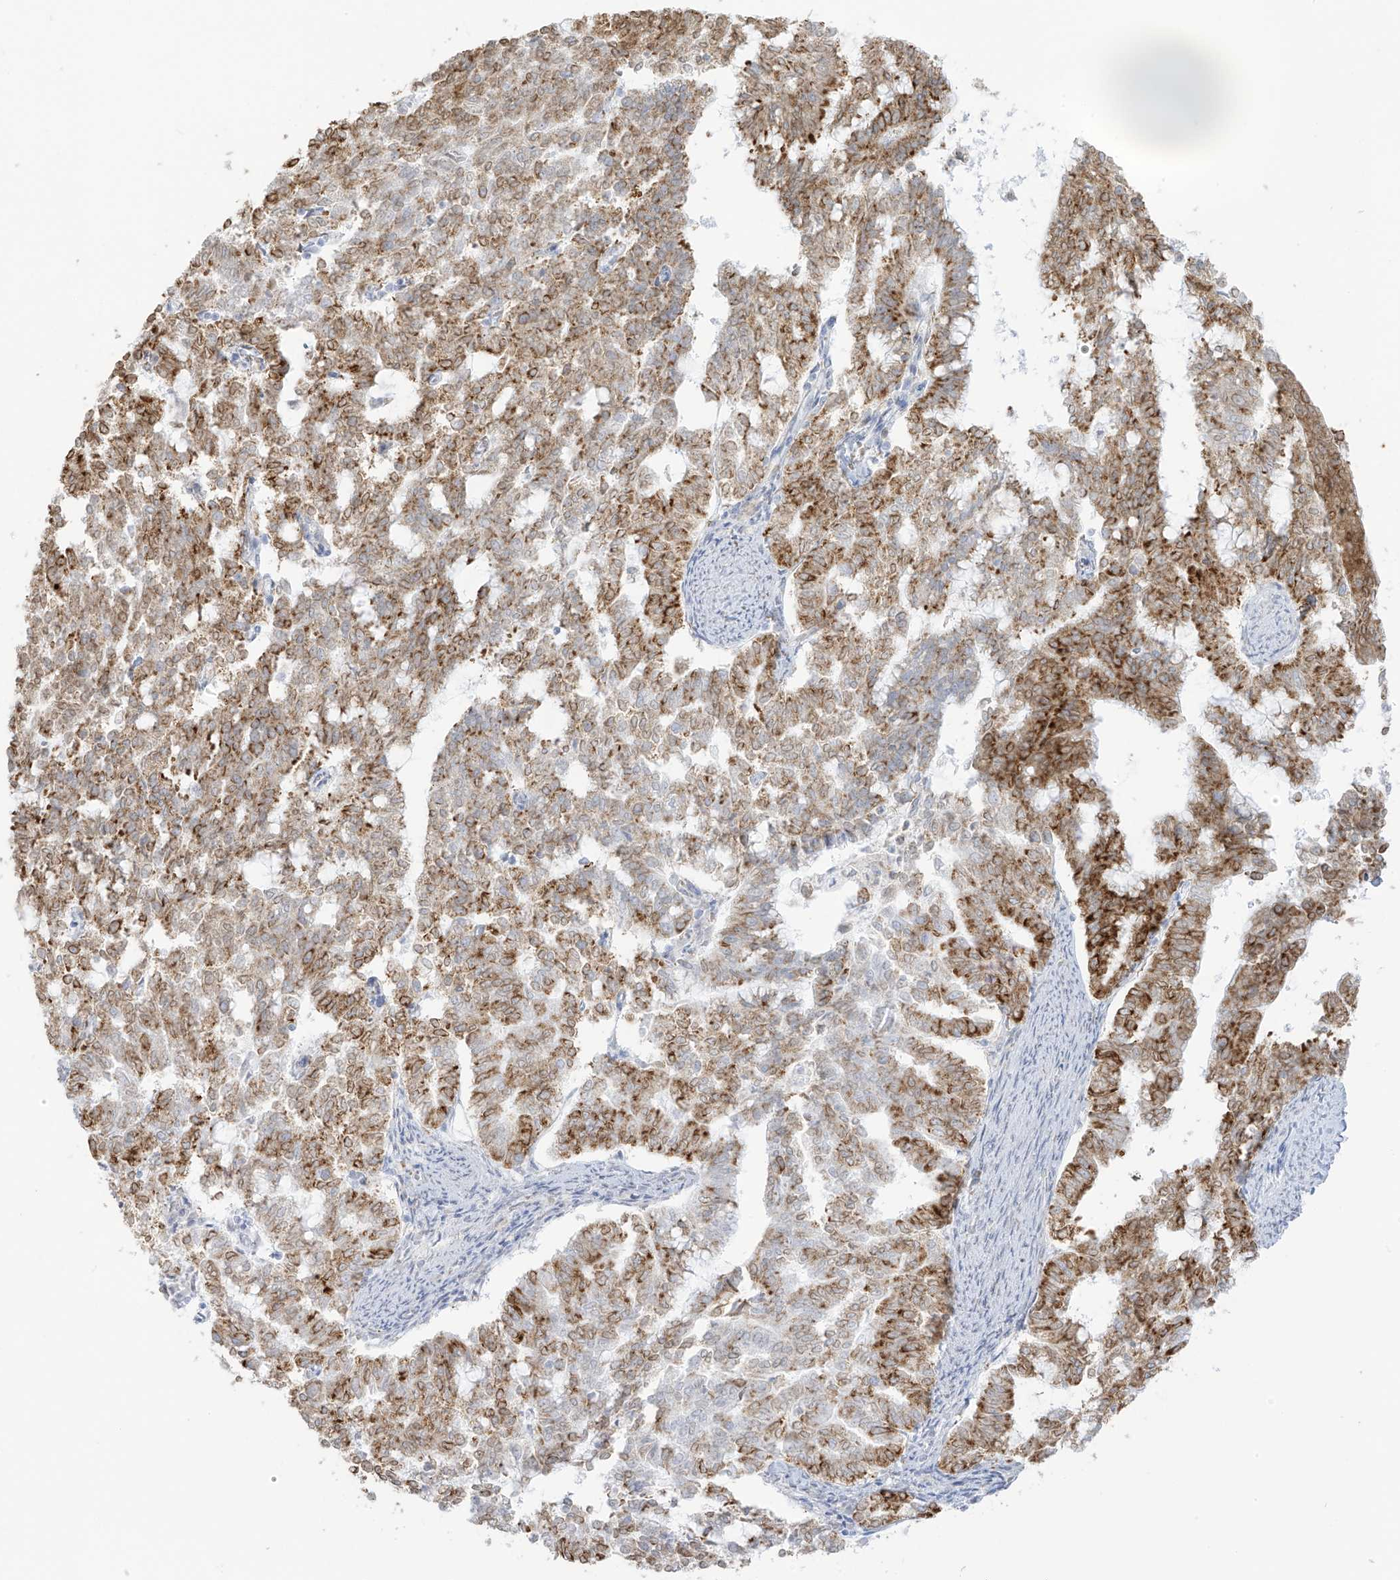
{"staining": {"intensity": "moderate", "quantity": ">75%", "location": "cytoplasmic/membranous"}, "tissue": "endometrial cancer", "cell_type": "Tumor cells", "image_type": "cancer", "snomed": [{"axis": "morphology", "description": "Adenocarcinoma, NOS"}, {"axis": "topography", "description": "Endometrium"}], "caption": "Tumor cells demonstrate medium levels of moderate cytoplasmic/membranous positivity in approximately >75% of cells in human endometrial adenocarcinoma. The protein of interest is stained brown, and the nuclei are stained in blue (DAB (3,3'-diaminobenzidine) IHC with brightfield microscopy, high magnification).", "gene": "LRRC59", "patient": {"sex": "female", "age": 79}}